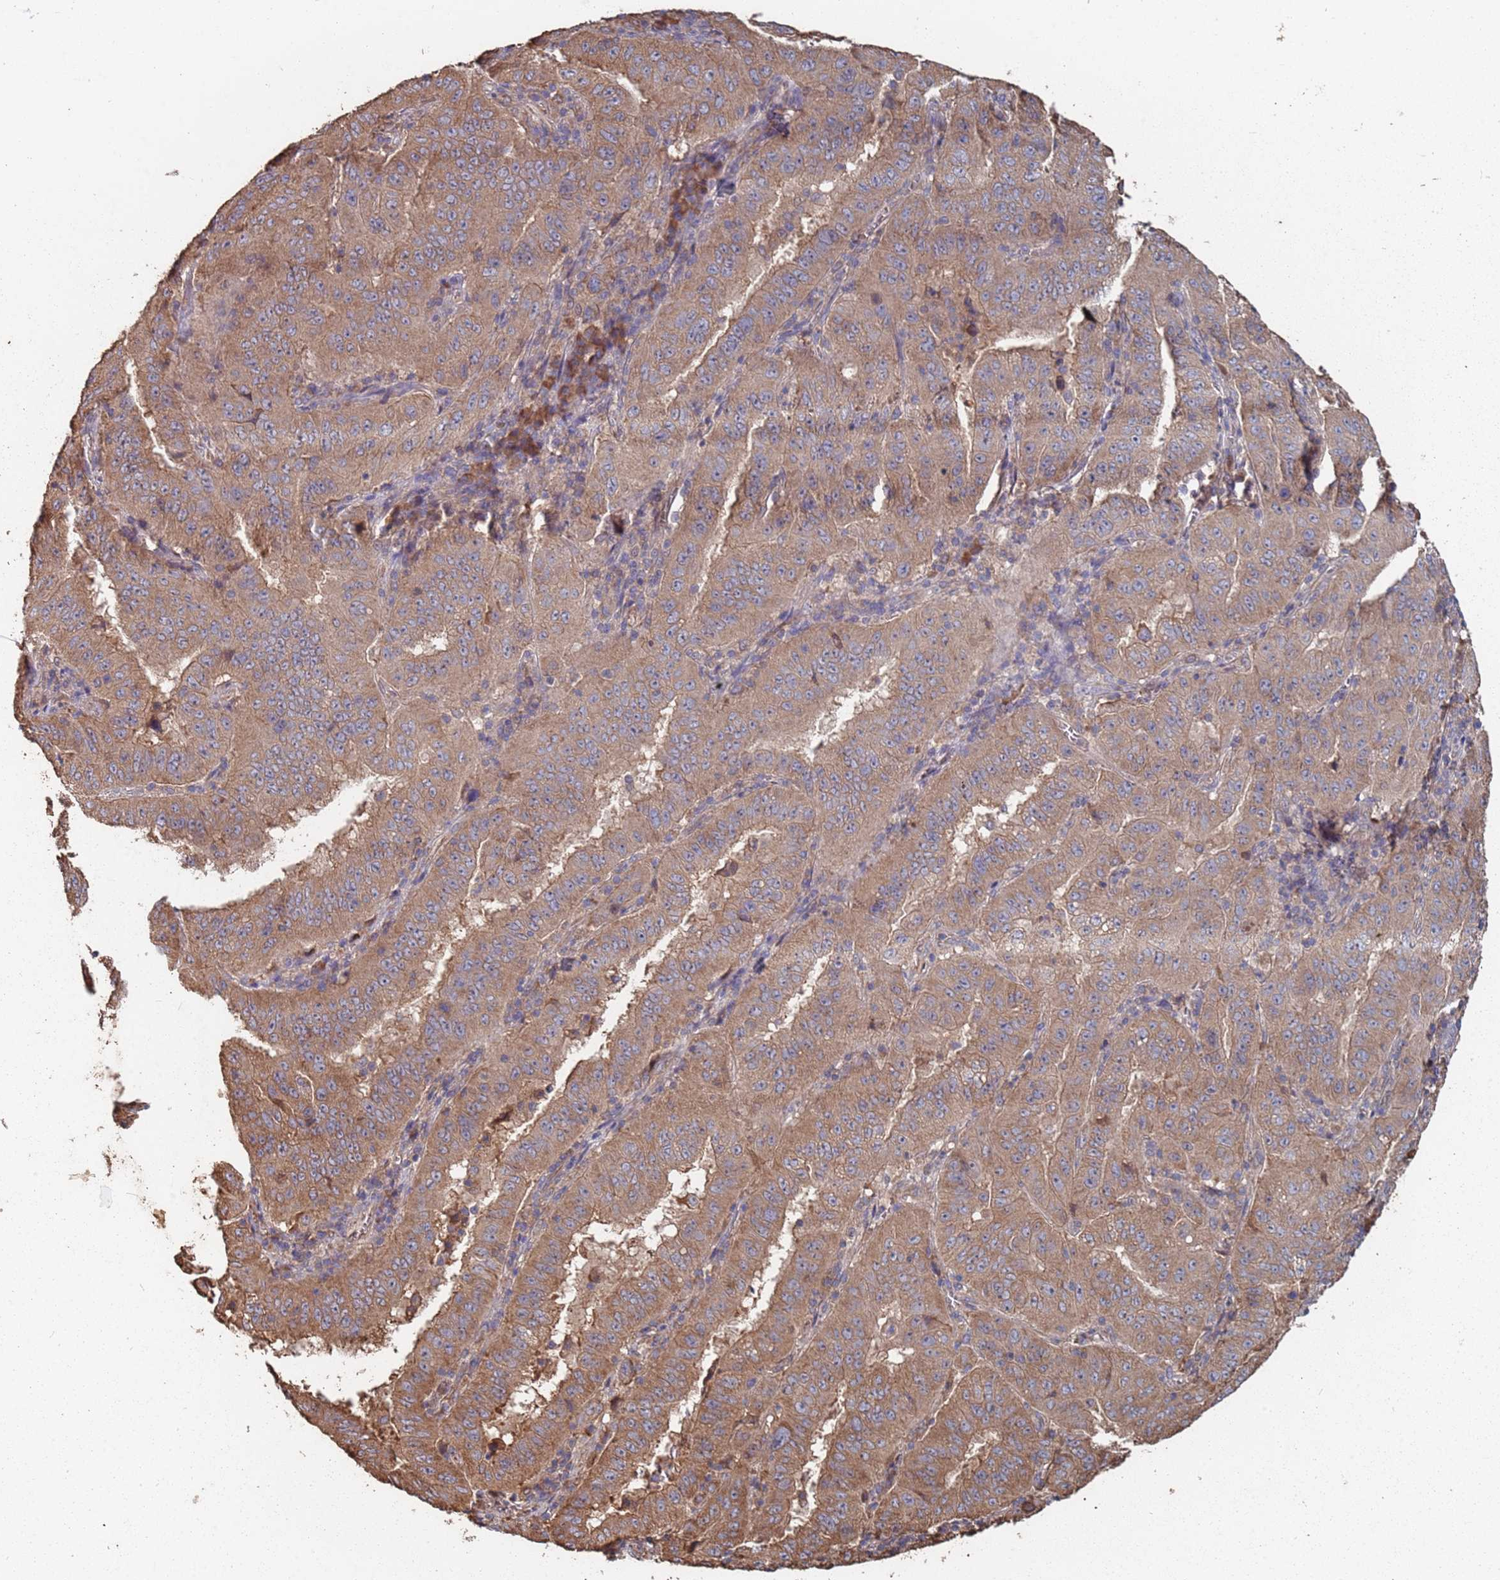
{"staining": {"intensity": "moderate", "quantity": ">75%", "location": "cytoplasmic/membranous"}, "tissue": "pancreatic cancer", "cell_type": "Tumor cells", "image_type": "cancer", "snomed": [{"axis": "morphology", "description": "Adenocarcinoma, NOS"}, {"axis": "topography", "description": "Pancreas"}], "caption": "Protein analysis of pancreatic cancer tissue exhibits moderate cytoplasmic/membranous expression in approximately >75% of tumor cells. (DAB (3,3'-diaminobenzidine) IHC with brightfield microscopy, high magnification).", "gene": "ATG5", "patient": {"sex": "male", "age": 63}}